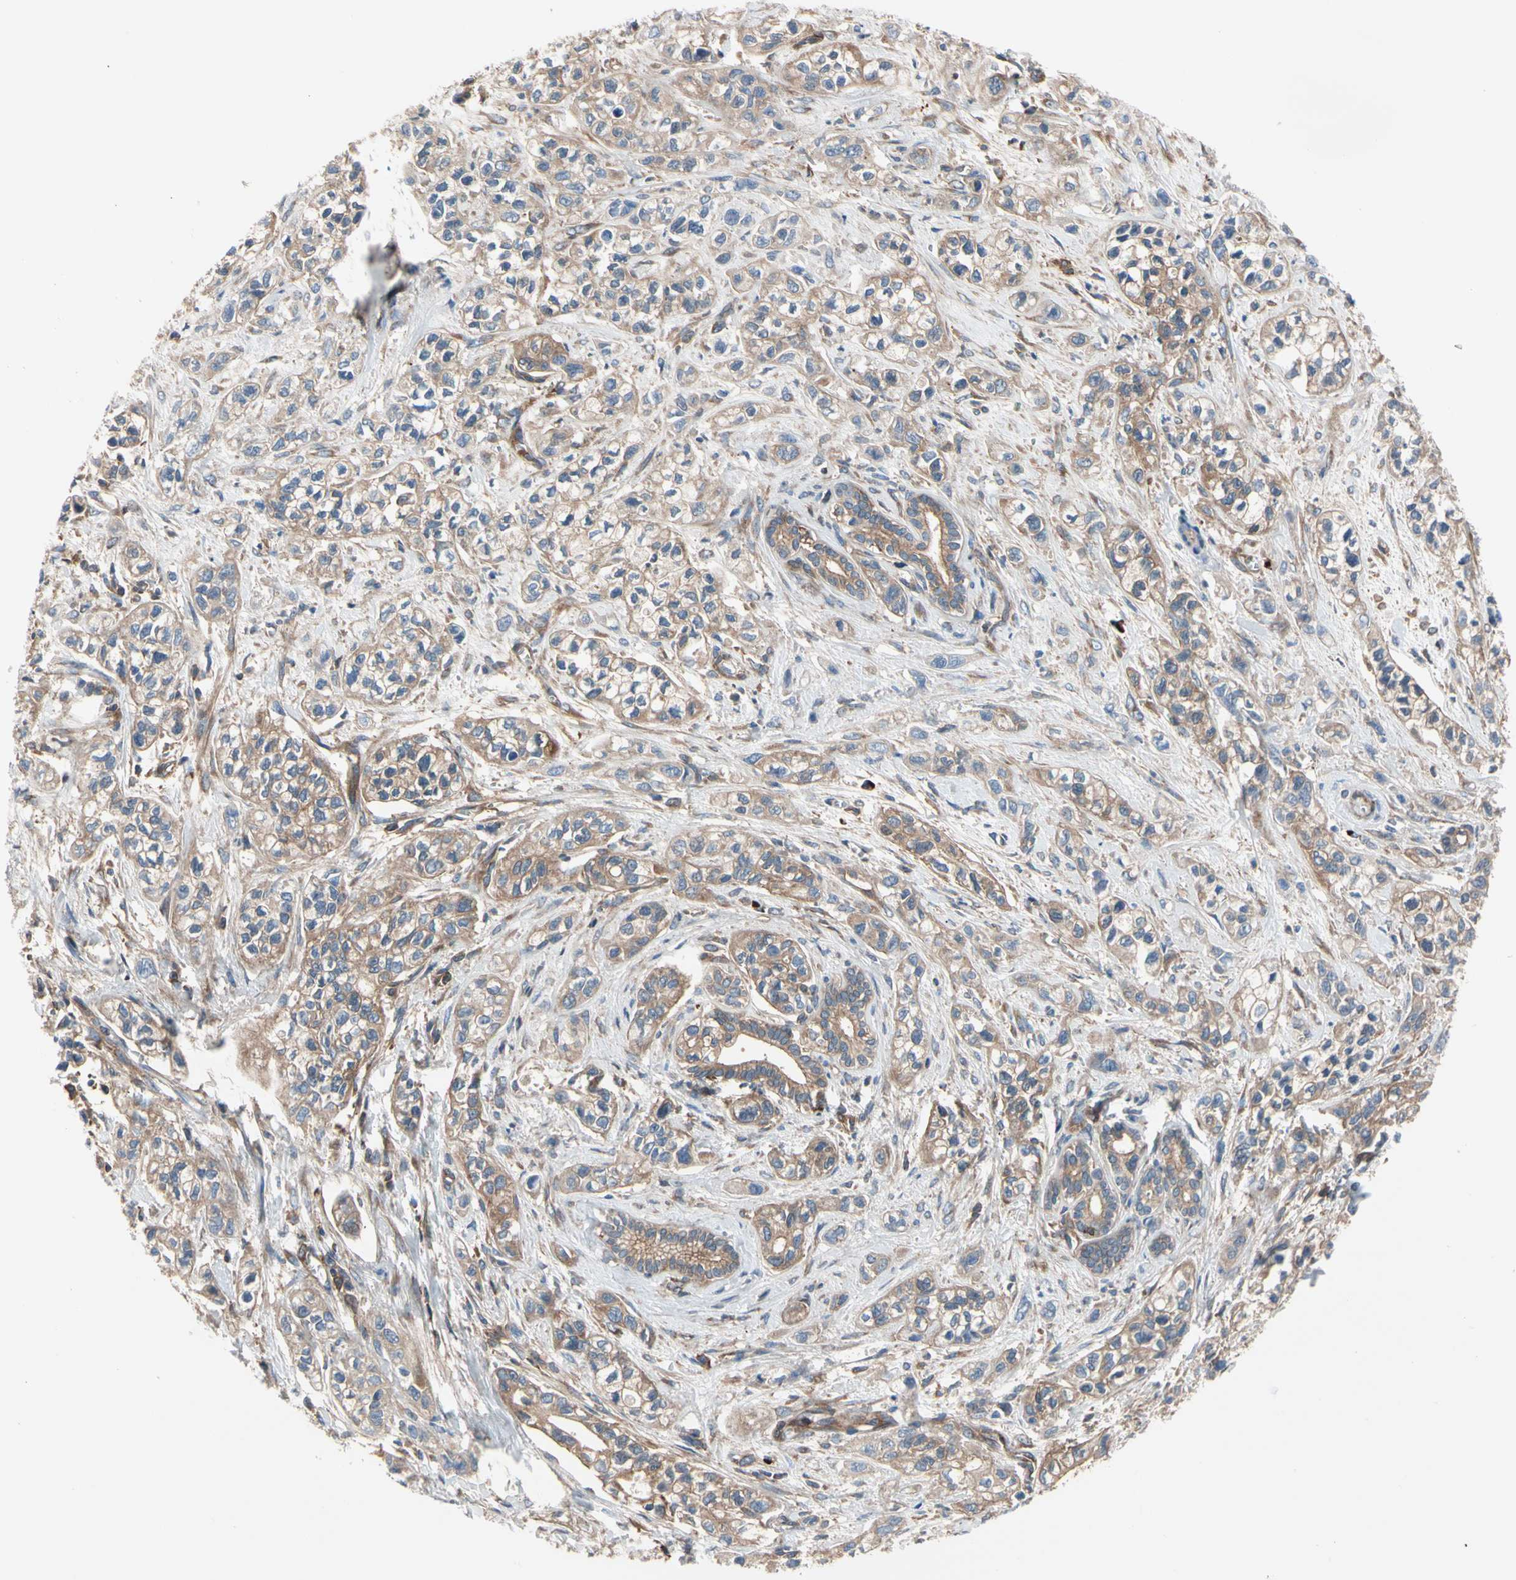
{"staining": {"intensity": "moderate", "quantity": ">75%", "location": "cytoplasmic/membranous"}, "tissue": "pancreatic cancer", "cell_type": "Tumor cells", "image_type": "cancer", "snomed": [{"axis": "morphology", "description": "Adenocarcinoma, NOS"}, {"axis": "topography", "description": "Pancreas"}], "caption": "Immunohistochemistry (DAB) staining of human pancreatic adenocarcinoma demonstrates moderate cytoplasmic/membranous protein positivity in approximately >75% of tumor cells. (Stains: DAB (3,3'-diaminobenzidine) in brown, nuclei in blue, Microscopy: brightfield microscopy at high magnification).", "gene": "ROCK1", "patient": {"sex": "male", "age": 74}}